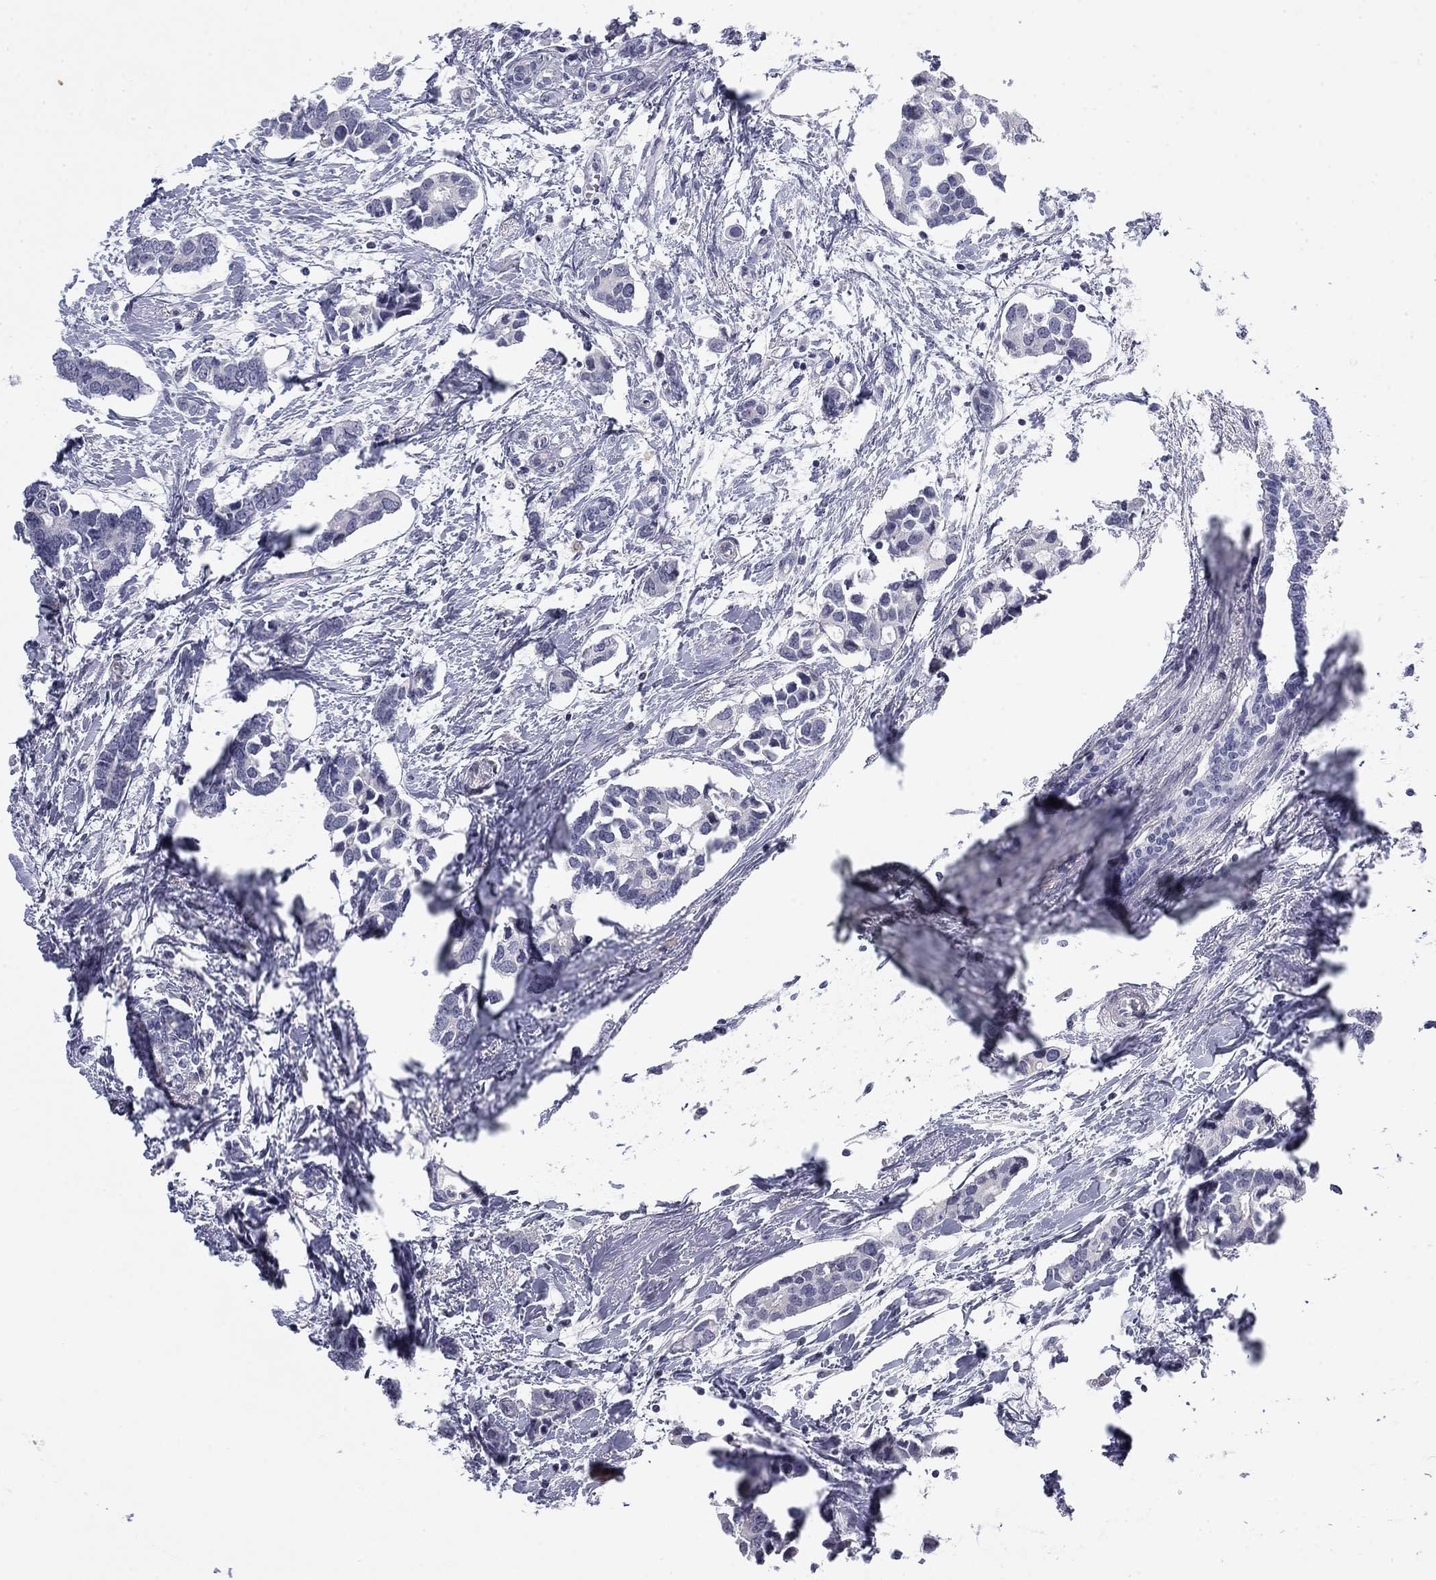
{"staining": {"intensity": "negative", "quantity": "none", "location": "none"}, "tissue": "breast cancer", "cell_type": "Tumor cells", "image_type": "cancer", "snomed": [{"axis": "morphology", "description": "Duct carcinoma"}, {"axis": "topography", "description": "Breast"}], "caption": "A high-resolution photomicrograph shows immunohistochemistry (IHC) staining of breast intraductal carcinoma, which reveals no significant expression in tumor cells.", "gene": "PRPH", "patient": {"sex": "female", "age": 83}}